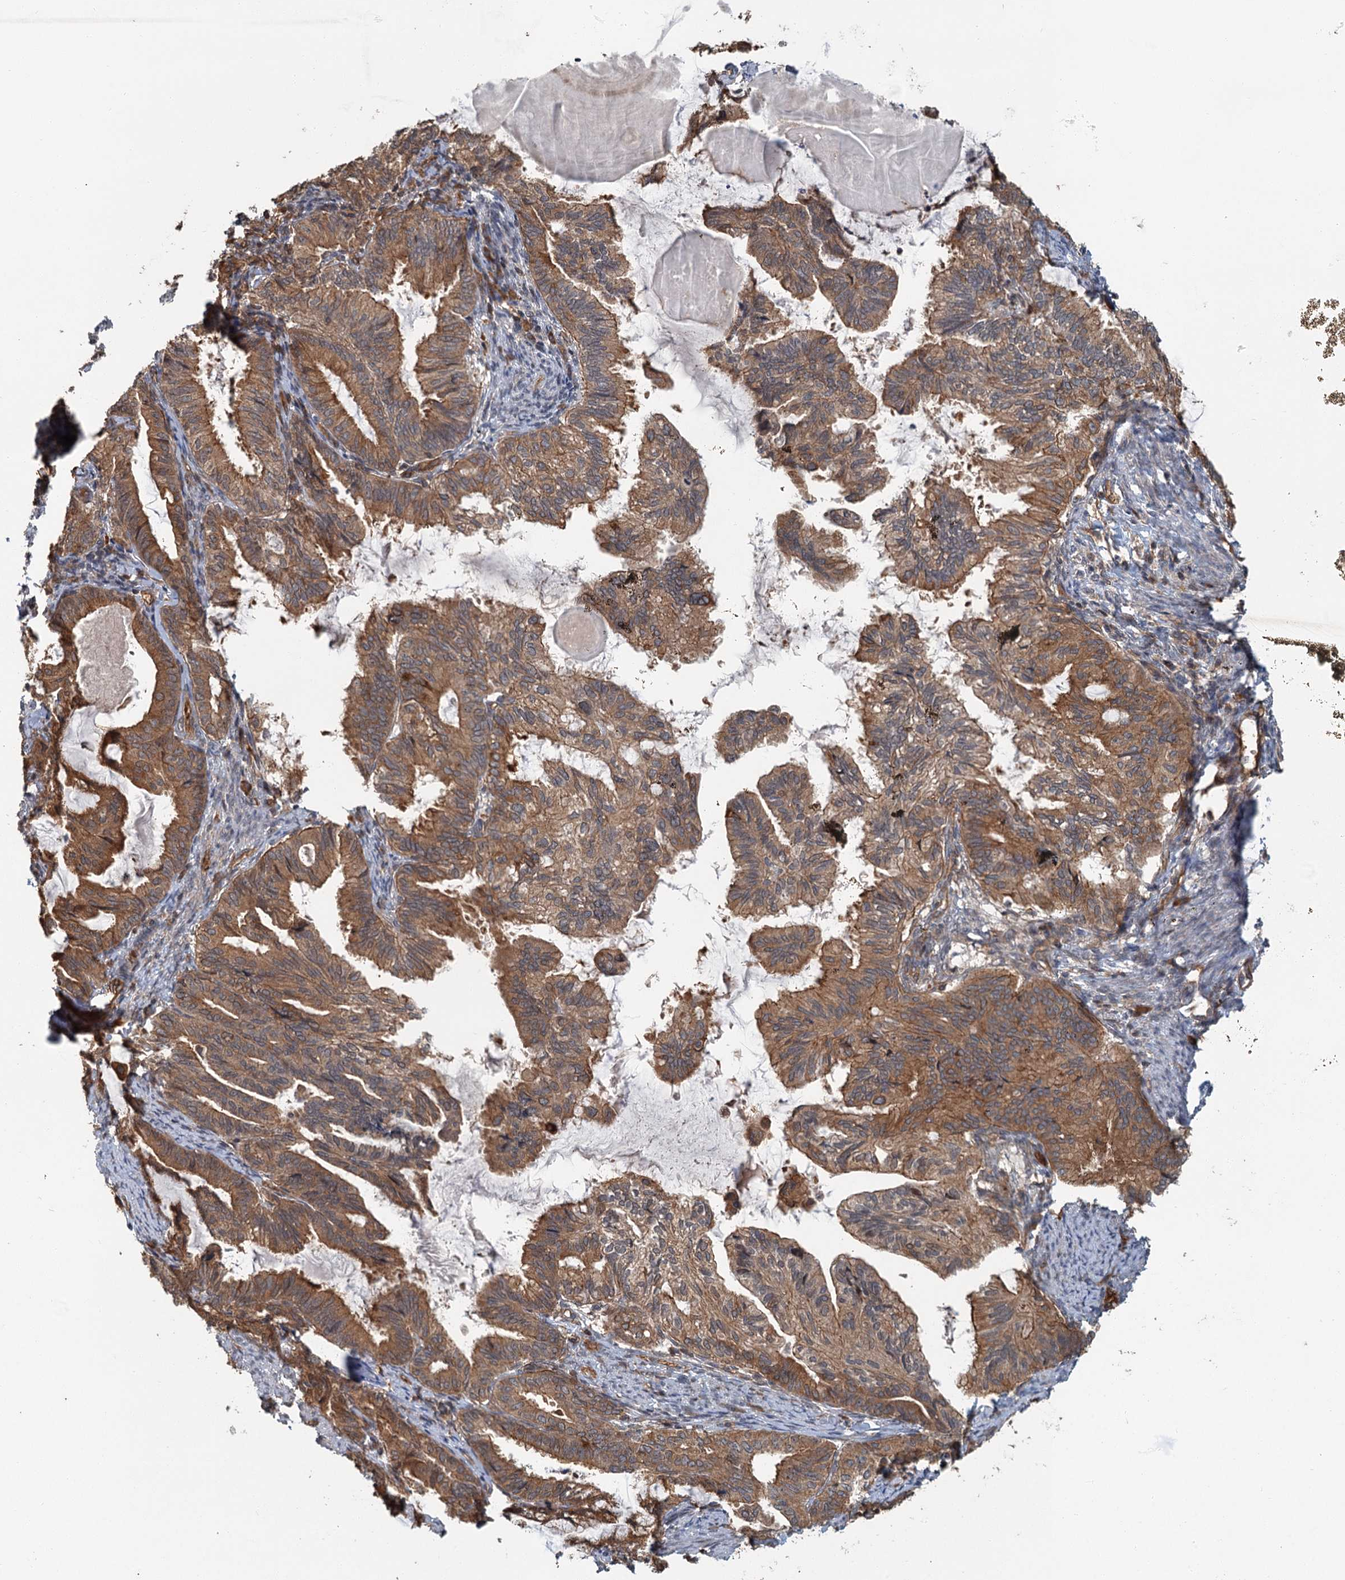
{"staining": {"intensity": "moderate", "quantity": ">75%", "location": "cytoplasmic/membranous"}, "tissue": "endometrial cancer", "cell_type": "Tumor cells", "image_type": "cancer", "snomed": [{"axis": "morphology", "description": "Adenocarcinoma, NOS"}, {"axis": "topography", "description": "Endometrium"}], "caption": "Moderate cytoplasmic/membranous protein positivity is seen in about >75% of tumor cells in endometrial adenocarcinoma. The staining was performed using DAB (3,3'-diaminobenzidine) to visualize the protein expression in brown, while the nuclei were stained in blue with hematoxylin (Magnification: 20x).", "gene": "ZNF527", "patient": {"sex": "female", "age": 86}}